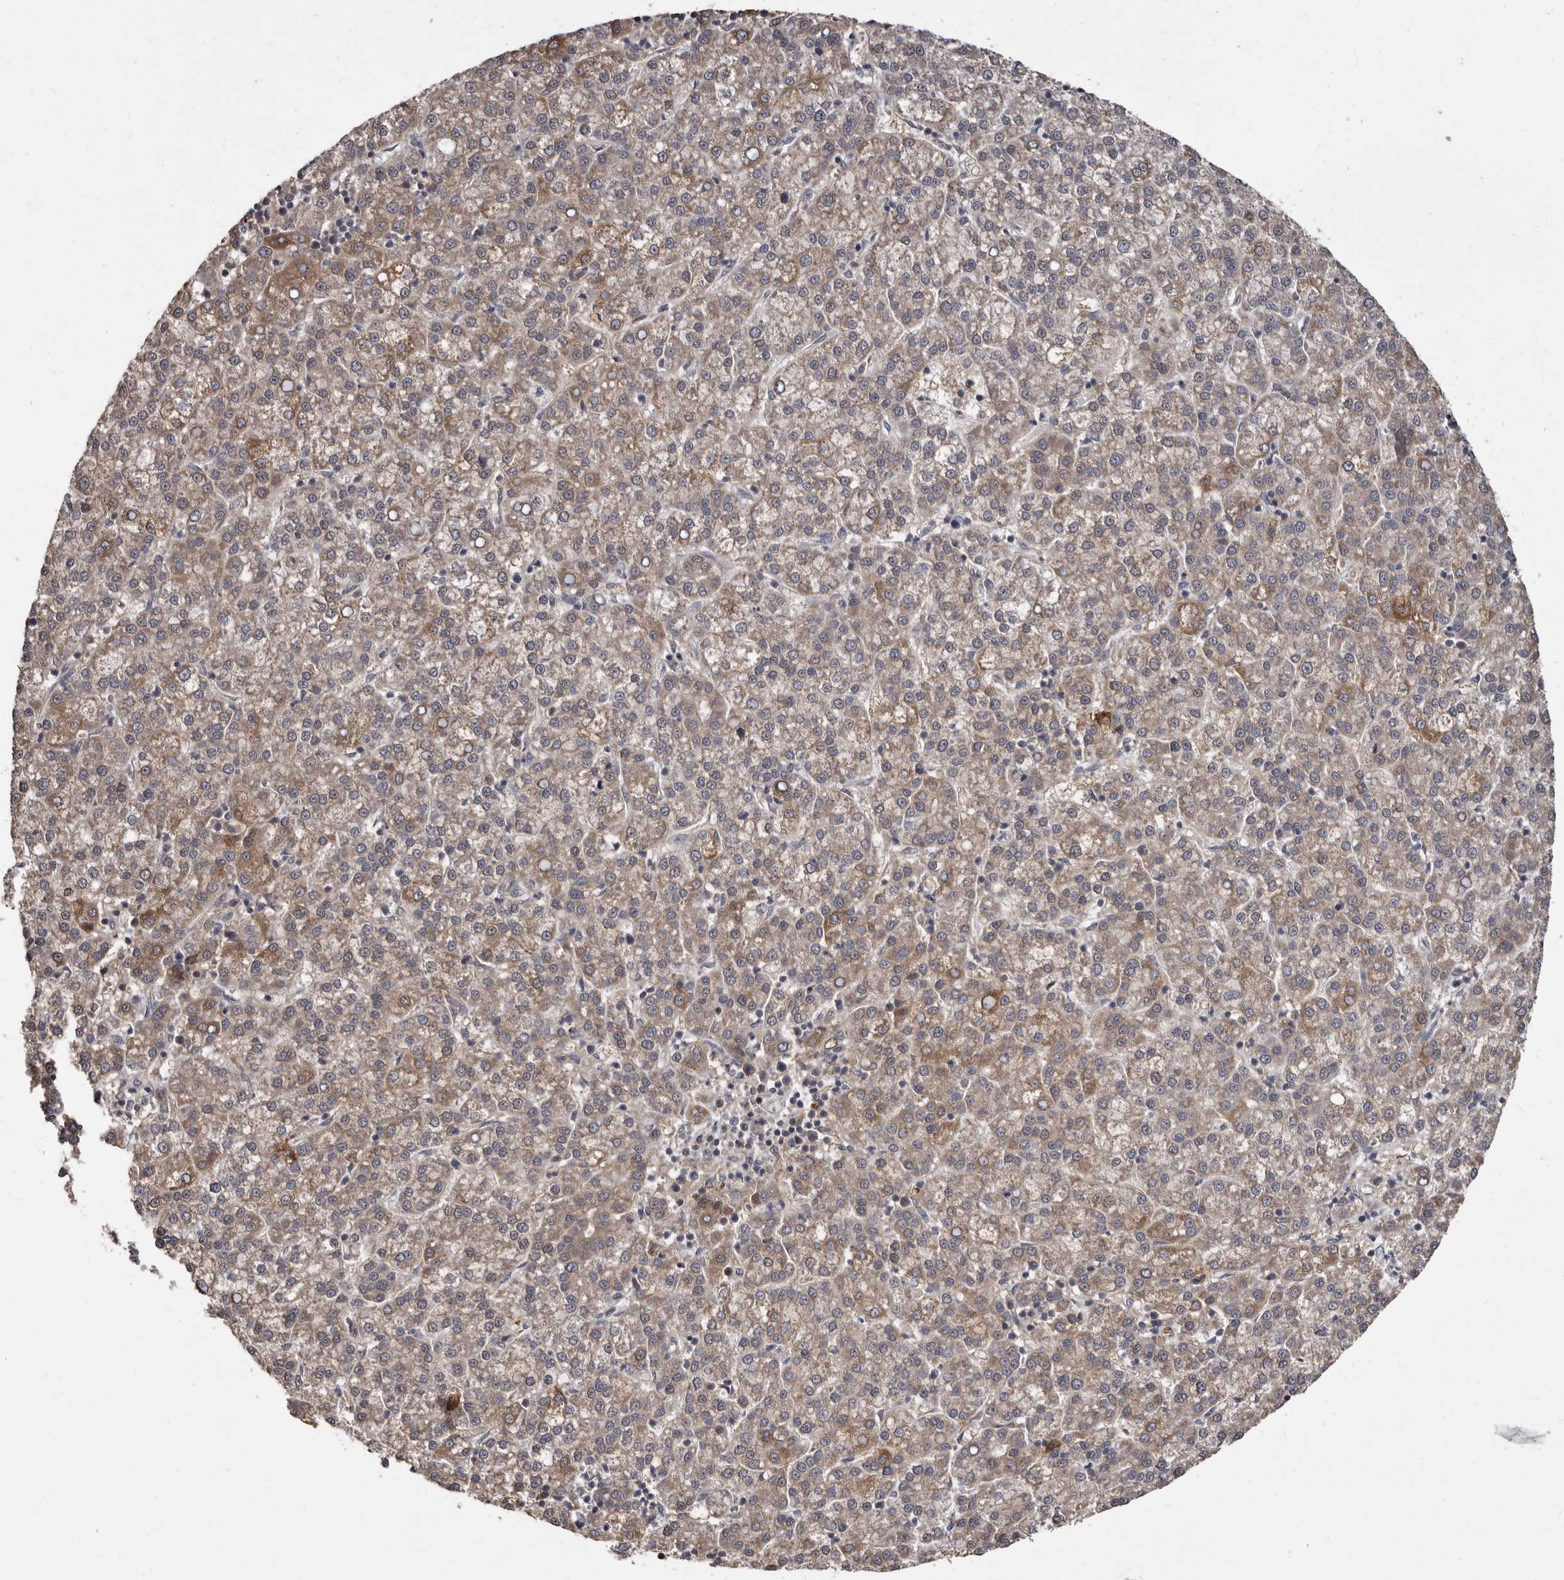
{"staining": {"intensity": "moderate", "quantity": ">75%", "location": "cytoplasmic/membranous"}, "tissue": "liver cancer", "cell_type": "Tumor cells", "image_type": "cancer", "snomed": [{"axis": "morphology", "description": "Carcinoma, Hepatocellular, NOS"}, {"axis": "topography", "description": "Liver"}], "caption": "IHC image of neoplastic tissue: liver cancer (hepatocellular carcinoma) stained using IHC shows medium levels of moderate protein expression localized specifically in the cytoplasmic/membranous of tumor cells, appearing as a cytoplasmic/membranous brown color.", "gene": "FLAD1", "patient": {"sex": "female", "age": 58}}